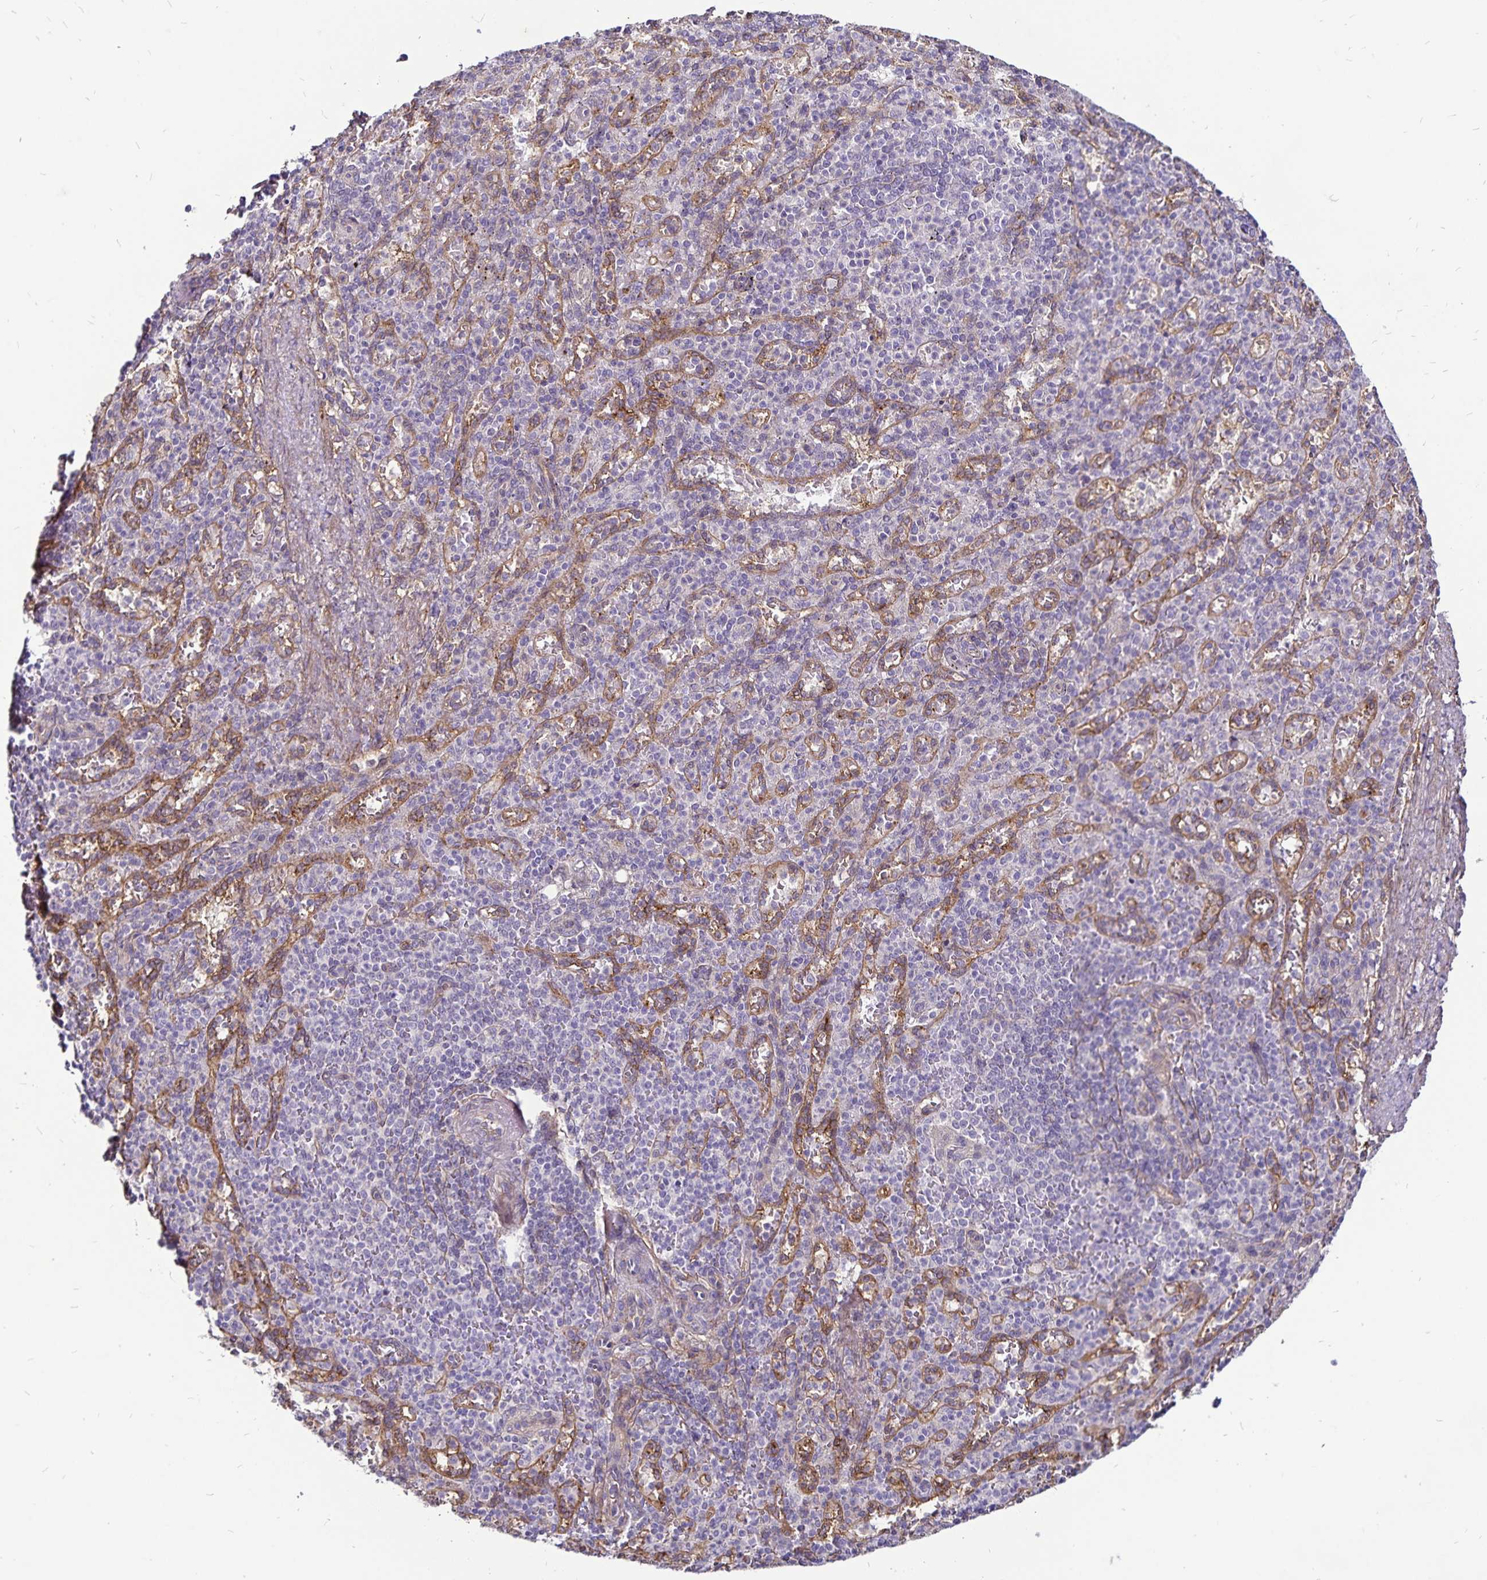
{"staining": {"intensity": "negative", "quantity": "none", "location": "none"}, "tissue": "spleen", "cell_type": "Cells in red pulp", "image_type": "normal", "snomed": [{"axis": "morphology", "description": "Normal tissue, NOS"}, {"axis": "topography", "description": "Spleen"}], "caption": "Benign spleen was stained to show a protein in brown. There is no significant staining in cells in red pulp.", "gene": "GNG12", "patient": {"sex": "female", "age": 74}}